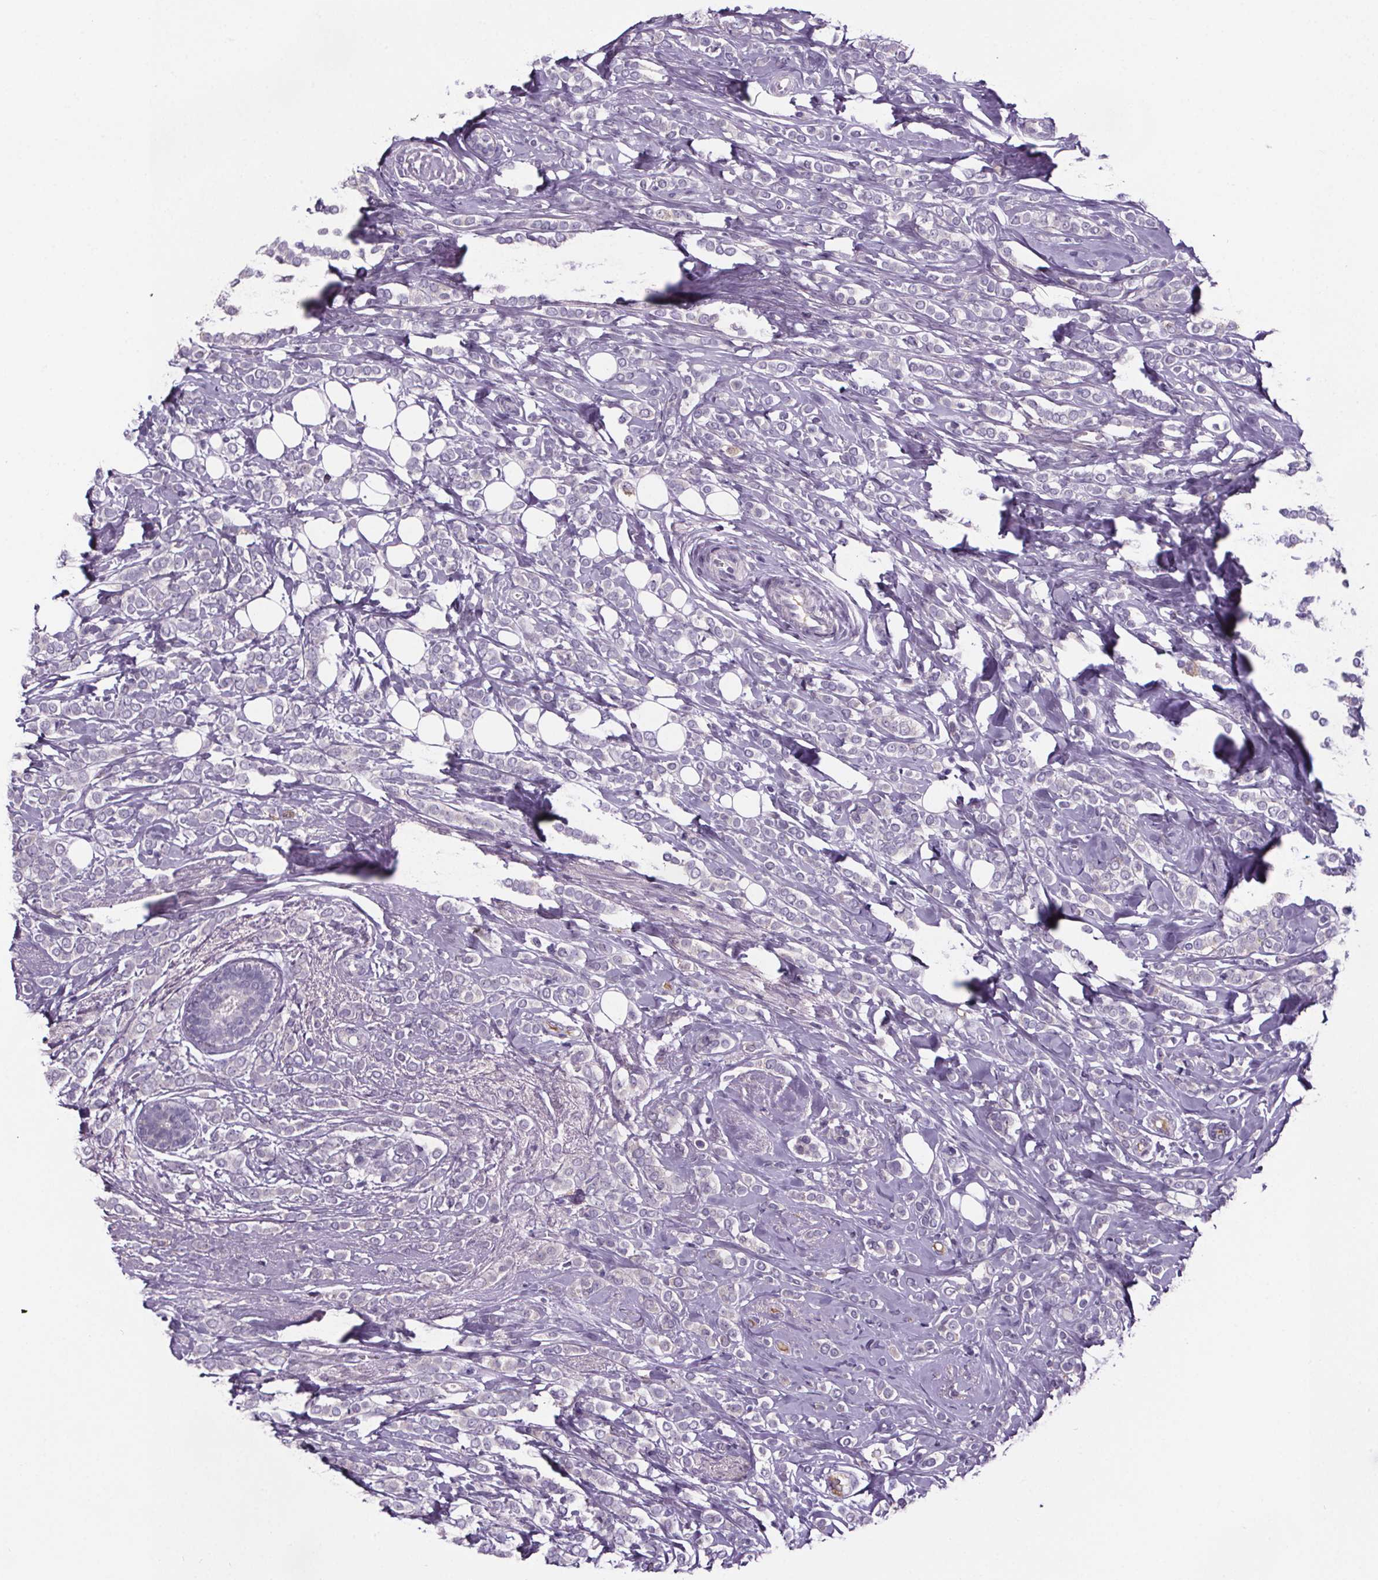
{"staining": {"intensity": "negative", "quantity": "none", "location": "none"}, "tissue": "breast cancer", "cell_type": "Tumor cells", "image_type": "cancer", "snomed": [{"axis": "morphology", "description": "Lobular carcinoma"}, {"axis": "topography", "description": "Breast"}], "caption": "Immunohistochemistry (IHC) image of neoplastic tissue: human breast cancer stained with DAB demonstrates no significant protein positivity in tumor cells. Brightfield microscopy of immunohistochemistry (IHC) stained with DAB (brown) and hematoxylin (blue), captured at high magnification.", "gene": "CUBN", "patient": {"sex": "female", "age": 49}}